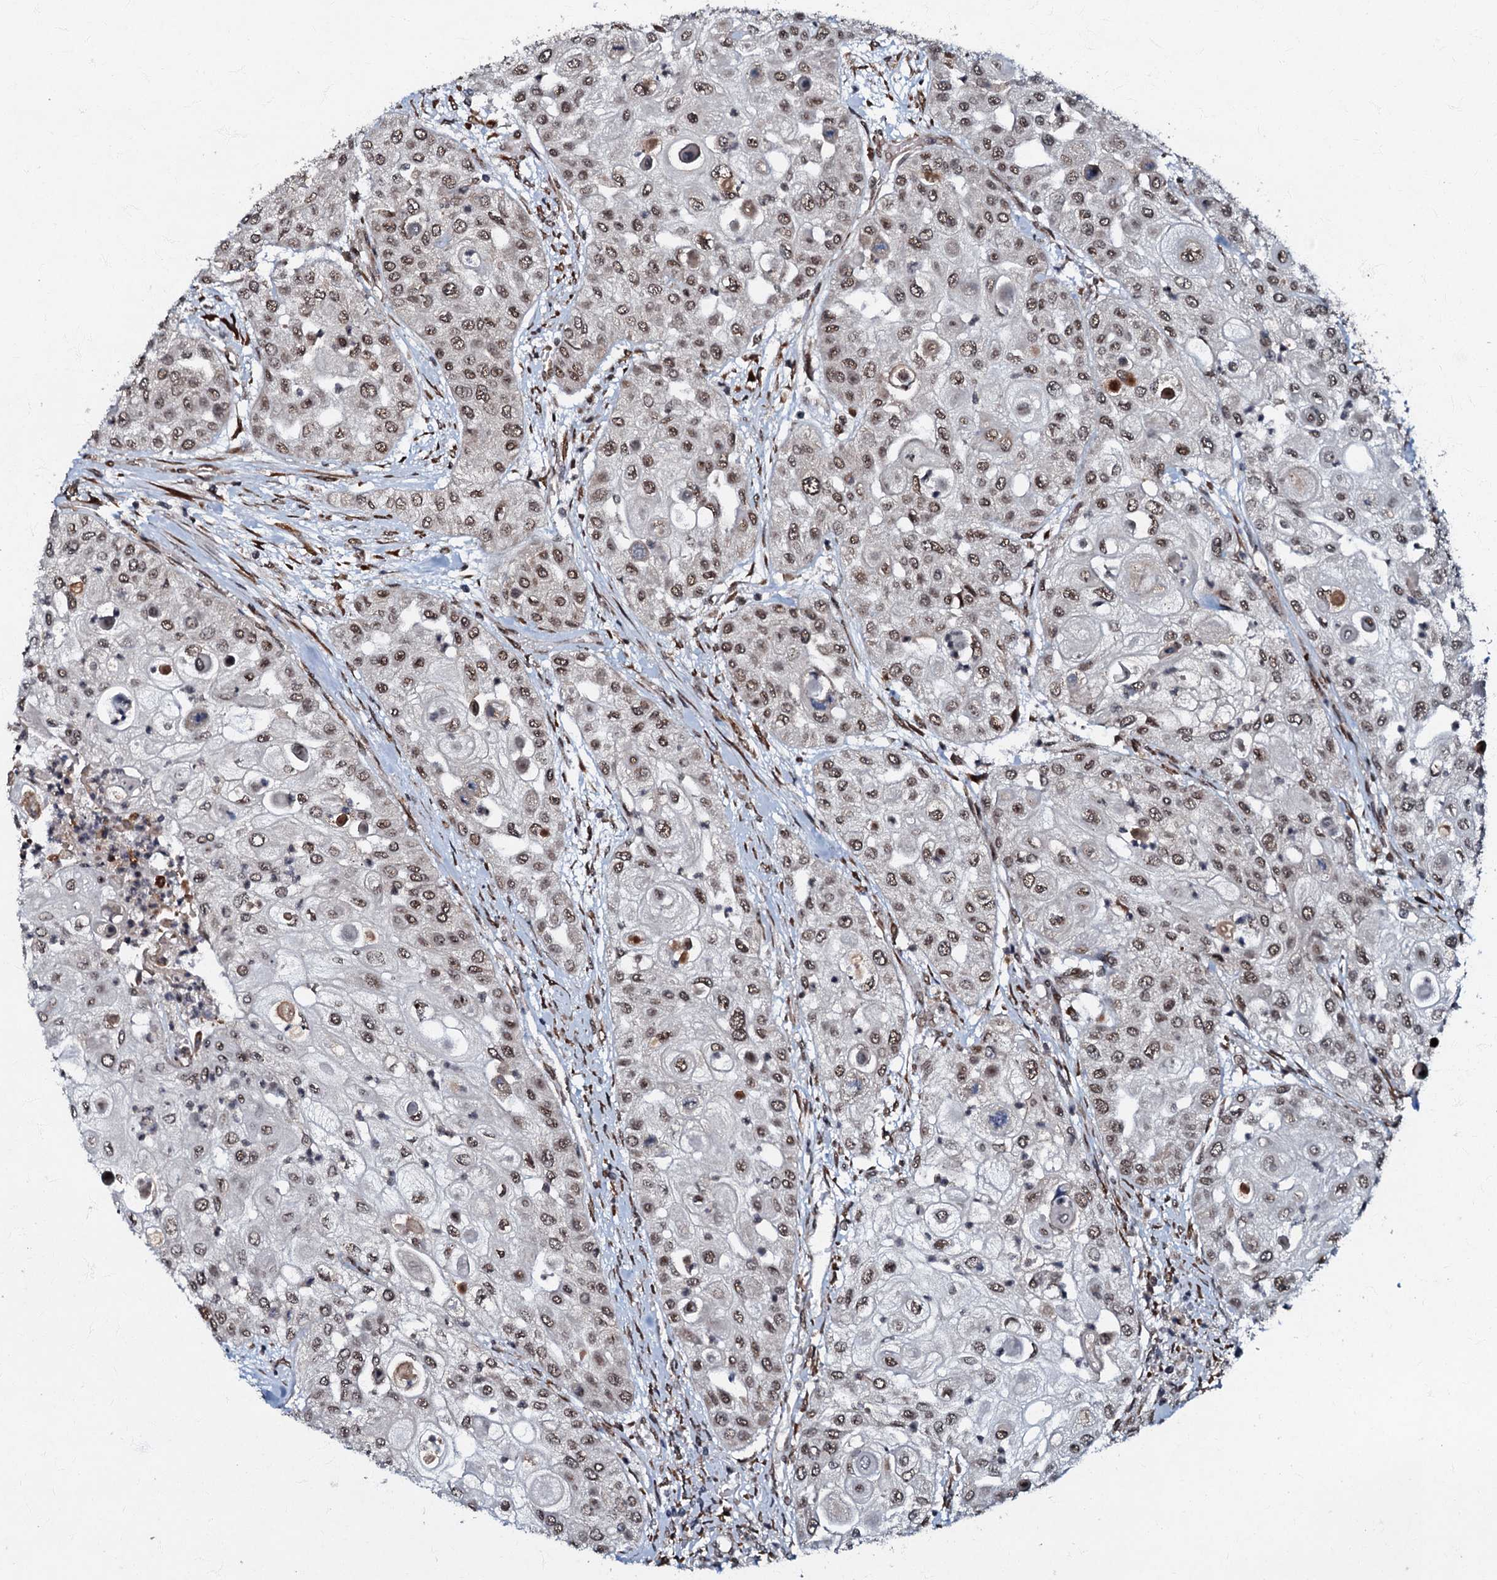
{"staining": {"intensity": "moderate", "quantity": ">75%", "location": "nuclear"}, "tissue": "urothelial cancer", "cell_type": "Tumor cells", "image_type": "cancer", "snomed": [{"axis": "morphology", "description": "Urothelial carcinoma, High grade"}, {"axis": "topography", "description": "Urinary bladder"}], "caption": "Protein expression analysis of human urothelial cancer reveals moderate nuclear expression in approximately >75% of tumor cells.", "gene": "C18orf32", "patient": {"sex": "female", "age": 79}}